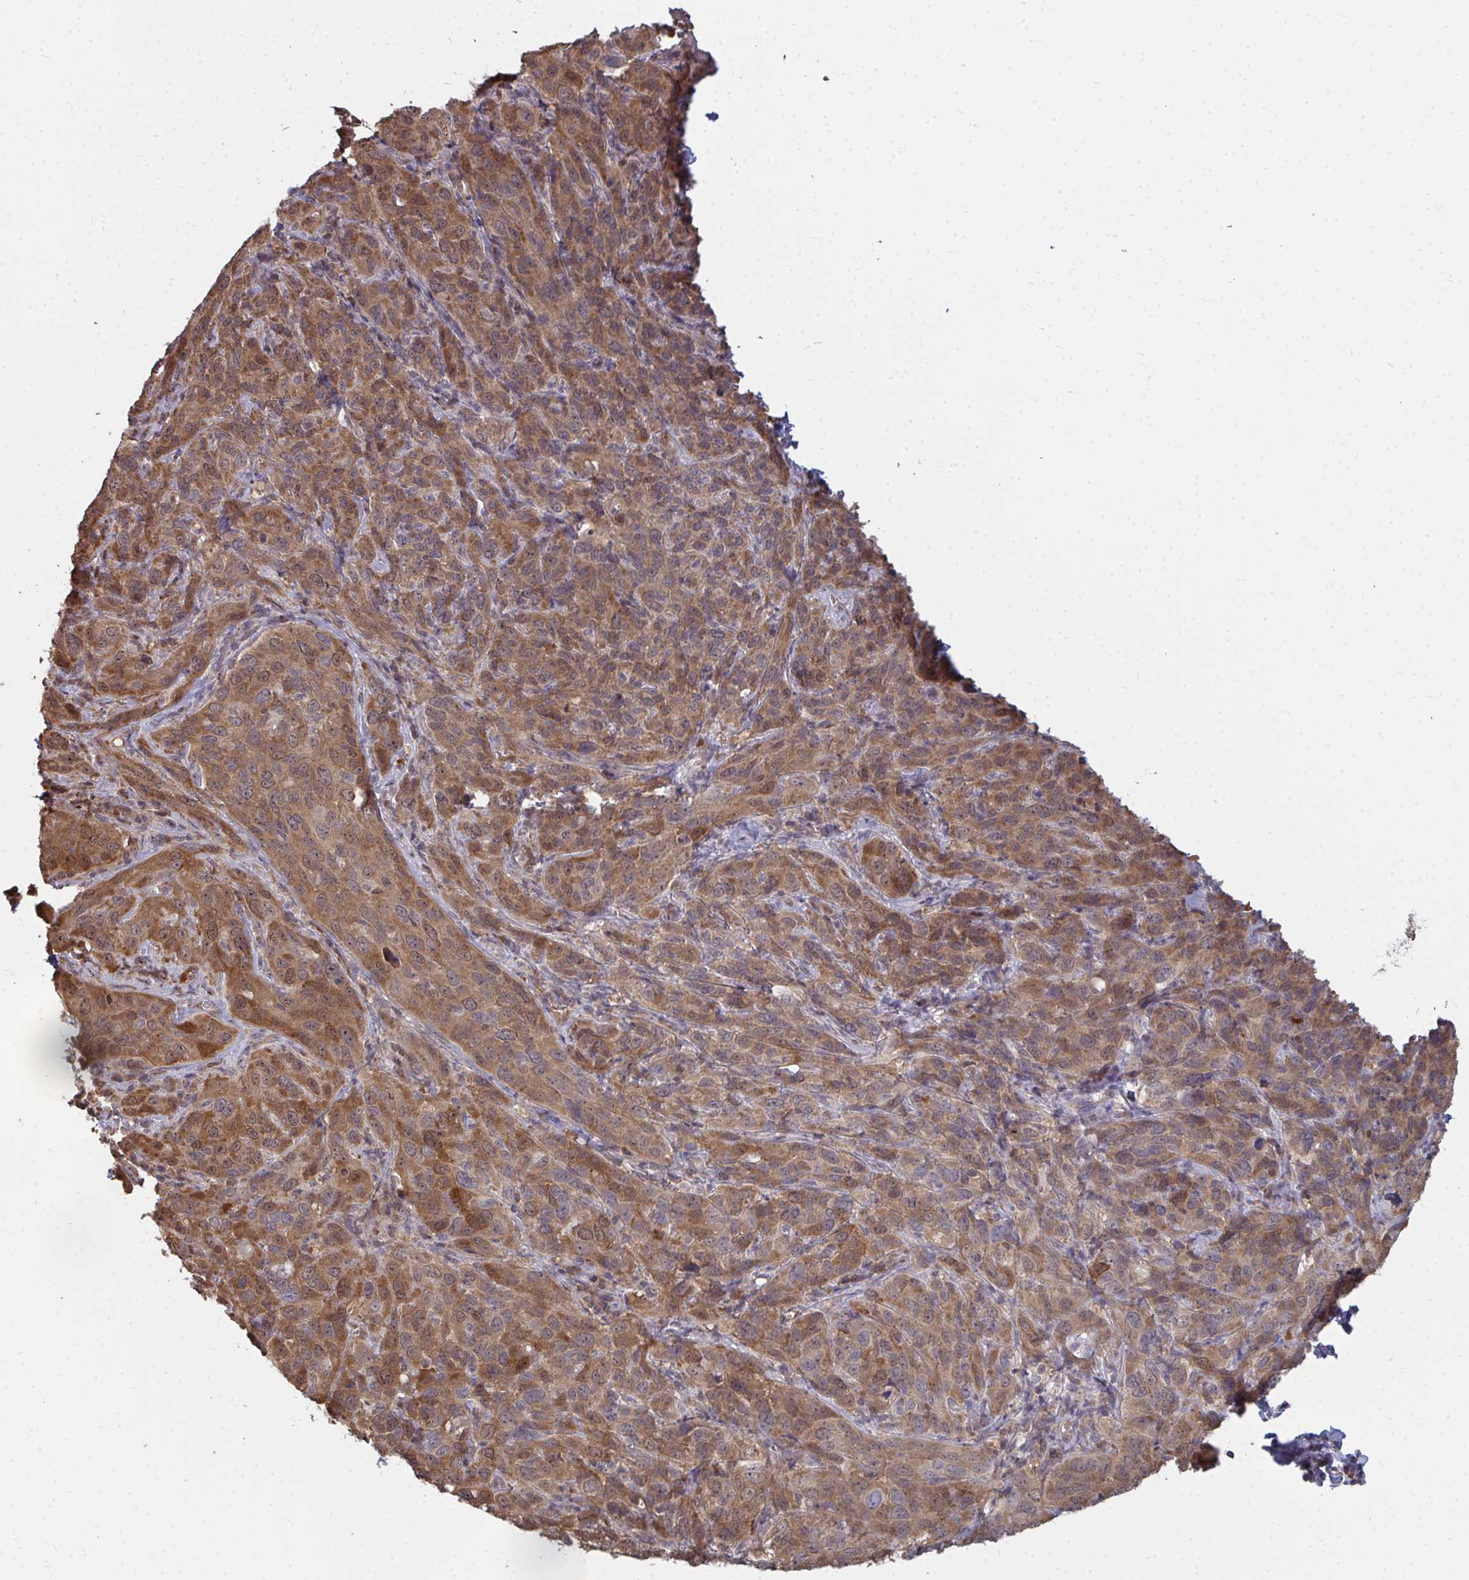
{"staining": {"intensity": "moderate", "quantity": ">75%", "location": "cytoplasmic/membranous"}, "tissue": "cervical cancer", "cell_type": "Tumor cells", "image_type": "cancer", "snomed": [{"axis": "morphology", "description": "Squamous cell carcinoma, NOS"}, {"axis": "topography", "description": "Cervix"}], "caption": "Tumor cells reveal moderate cytoplasmic/membranous positivity in about >75% of cells in cervical cancer.", "gene": "DNAJA2", "patient": {"sex": "female", "age": 51}}